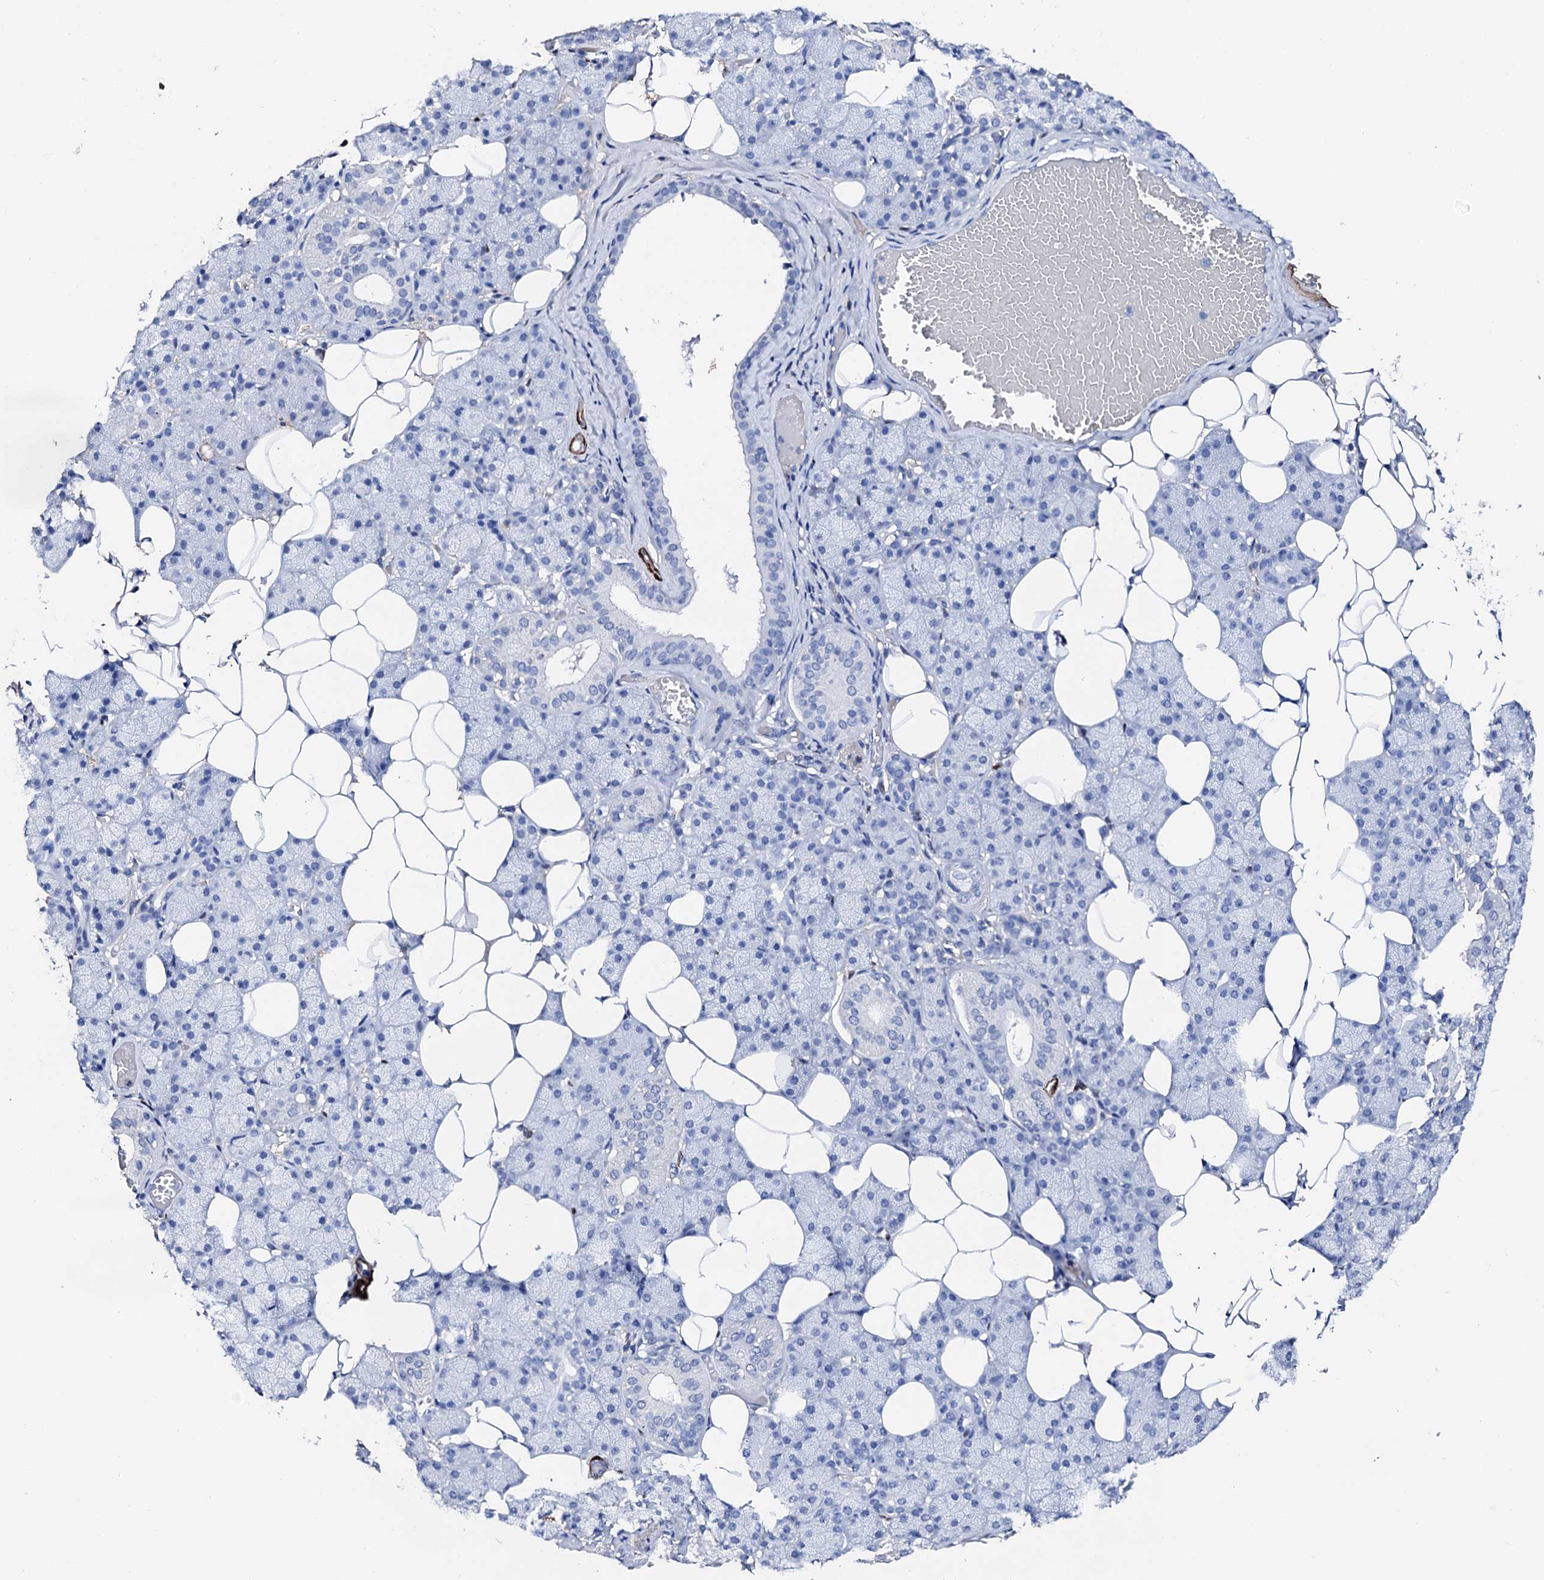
{"staining": {"intensity": "negative", "quantity": "none", "location": "none"}, "tissue": "salivary gland", "cell_type": "Glandular cells", "image_type": "normal", "snomed": [{"axis": "morphology", "description": "Normal tissue, NOS"}, {"axis": "topography", "description": "Salivary gland"}], "caption": "Salivary gland was stained to show a protein in brown. There is no significant staining in glandular cells. (Immunohistochemistry, brightfield microscopy, high magnification).", "gene": "NRIP2", "patient": {"sex": "female", "age": 33}}